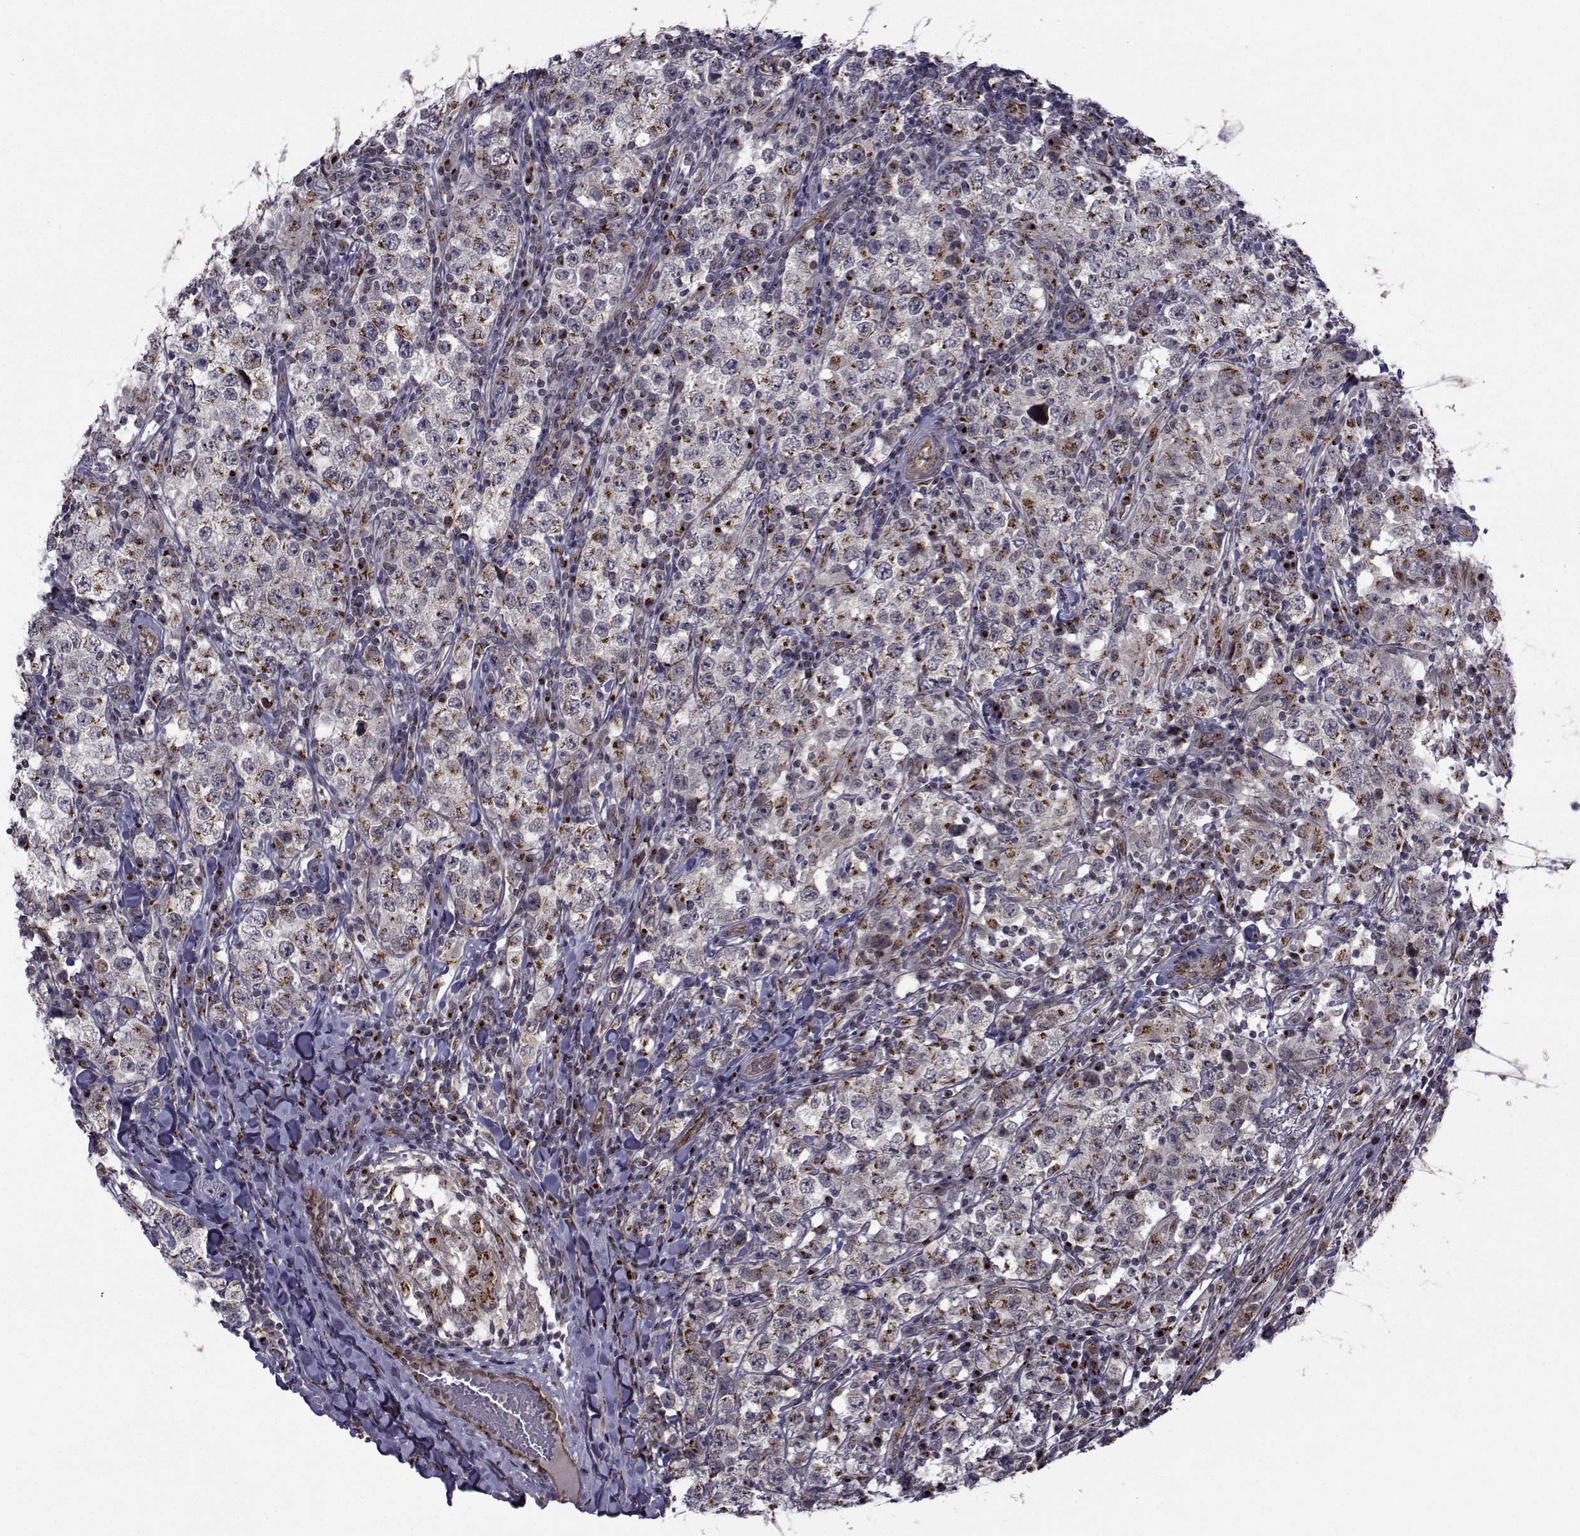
{"staining": {"intensity": "moderate", "quantity": "25%-75%", "location": "cytoplasmic/membranous"}, "tissue": "testis cancer", "cell_type": "Tumor cells", "image_type": "cancer", "snomed": [{"axis": "morphology", "description": "Seminoma, NOS"}, {"axis": "morphology", "description": "Carcinoma, Embryonal, NOS"}, {"axis": "topography", "description": "Testis"}], "caption": "Testis cancer (seminoma) was stained to show a protein in brown. There is medium levels of moderate cytoplasmic/membranous positivity in about 25%-75% of tumor cells.", "gene": "ATP6V1C2", "patient": {"sex": "male", "age": 41}}